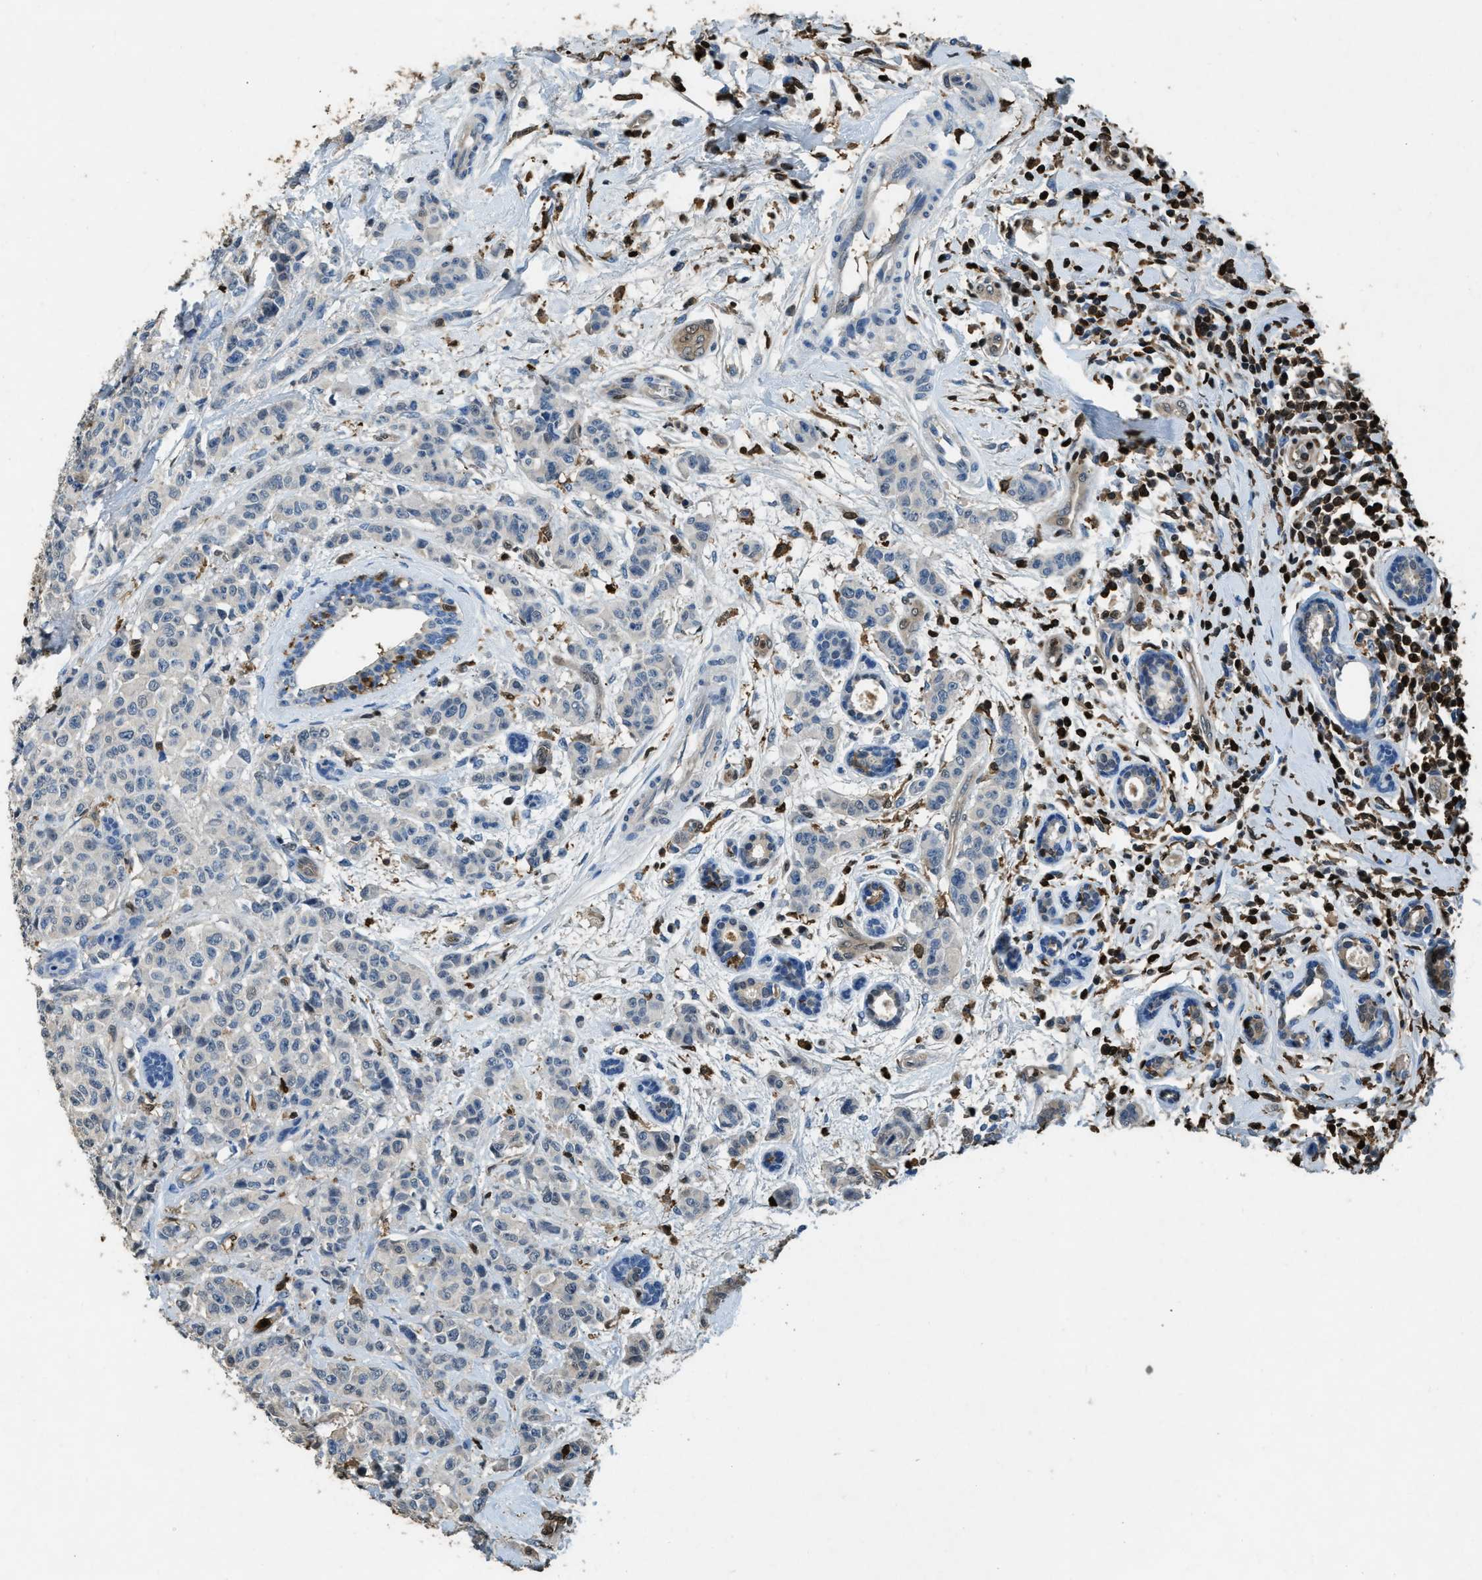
{"staining": {"intensity": "negative", "quantity": "none", "location": "none"}, "tissue": "breast cancer", "cell_type": "Tumor cells", "image_type": "cancer", "snomed": [{"axis": "morphology", "description": "Normal tissue, NOS"}, {"axis": "morphology", "description": "Duct carcinoma"}, {"axis": "topography", "description": "Breast"}], "caption": "Tumor cells show no significant protein positivity in invasive ductal carcinoma (breast).", "gene": "ARHGDIB", "patient": {"sex": "female", "age": 40}}